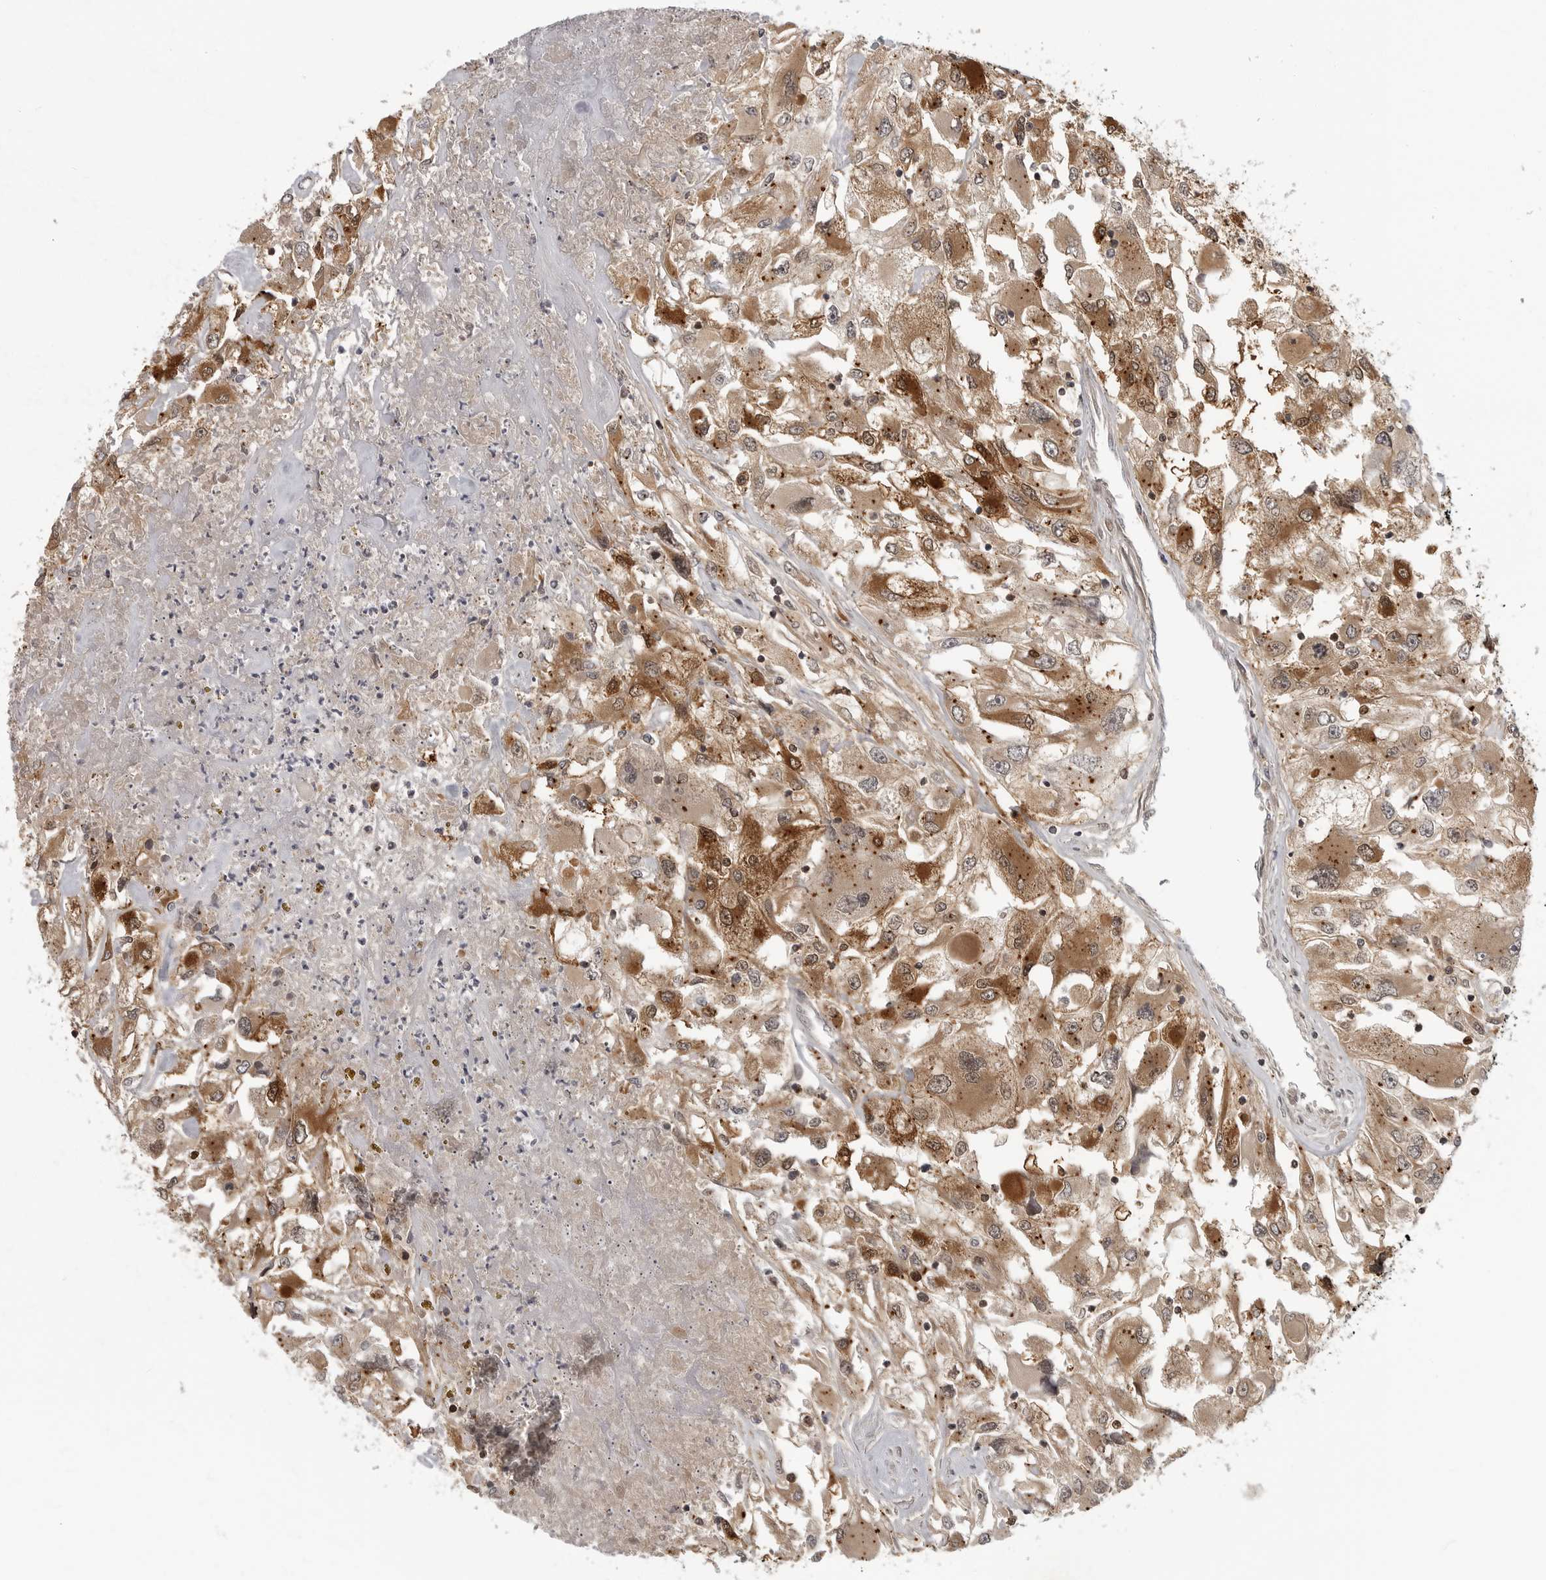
{"staining": {"intensity": "moderate", "quantity": ">75%", "location": "cytoplasmic/membranous"}, "tissue": "renal cancer", "cell_type": "Tumor cells", "image_type": "cancer", "snomed": [{"axis": "morphology", "description": "Adenocarcinoma, NOS"}, {"axis": "topography", "description": "Kidney"}], "caption": "Human renal cancer stained for a protein (brown) reveals moderate cytoplasmic/membranous positive staining in about >75% of tumor cells.", "gene": "CTIF", "patient": {"sex": "female", "age": 52}}